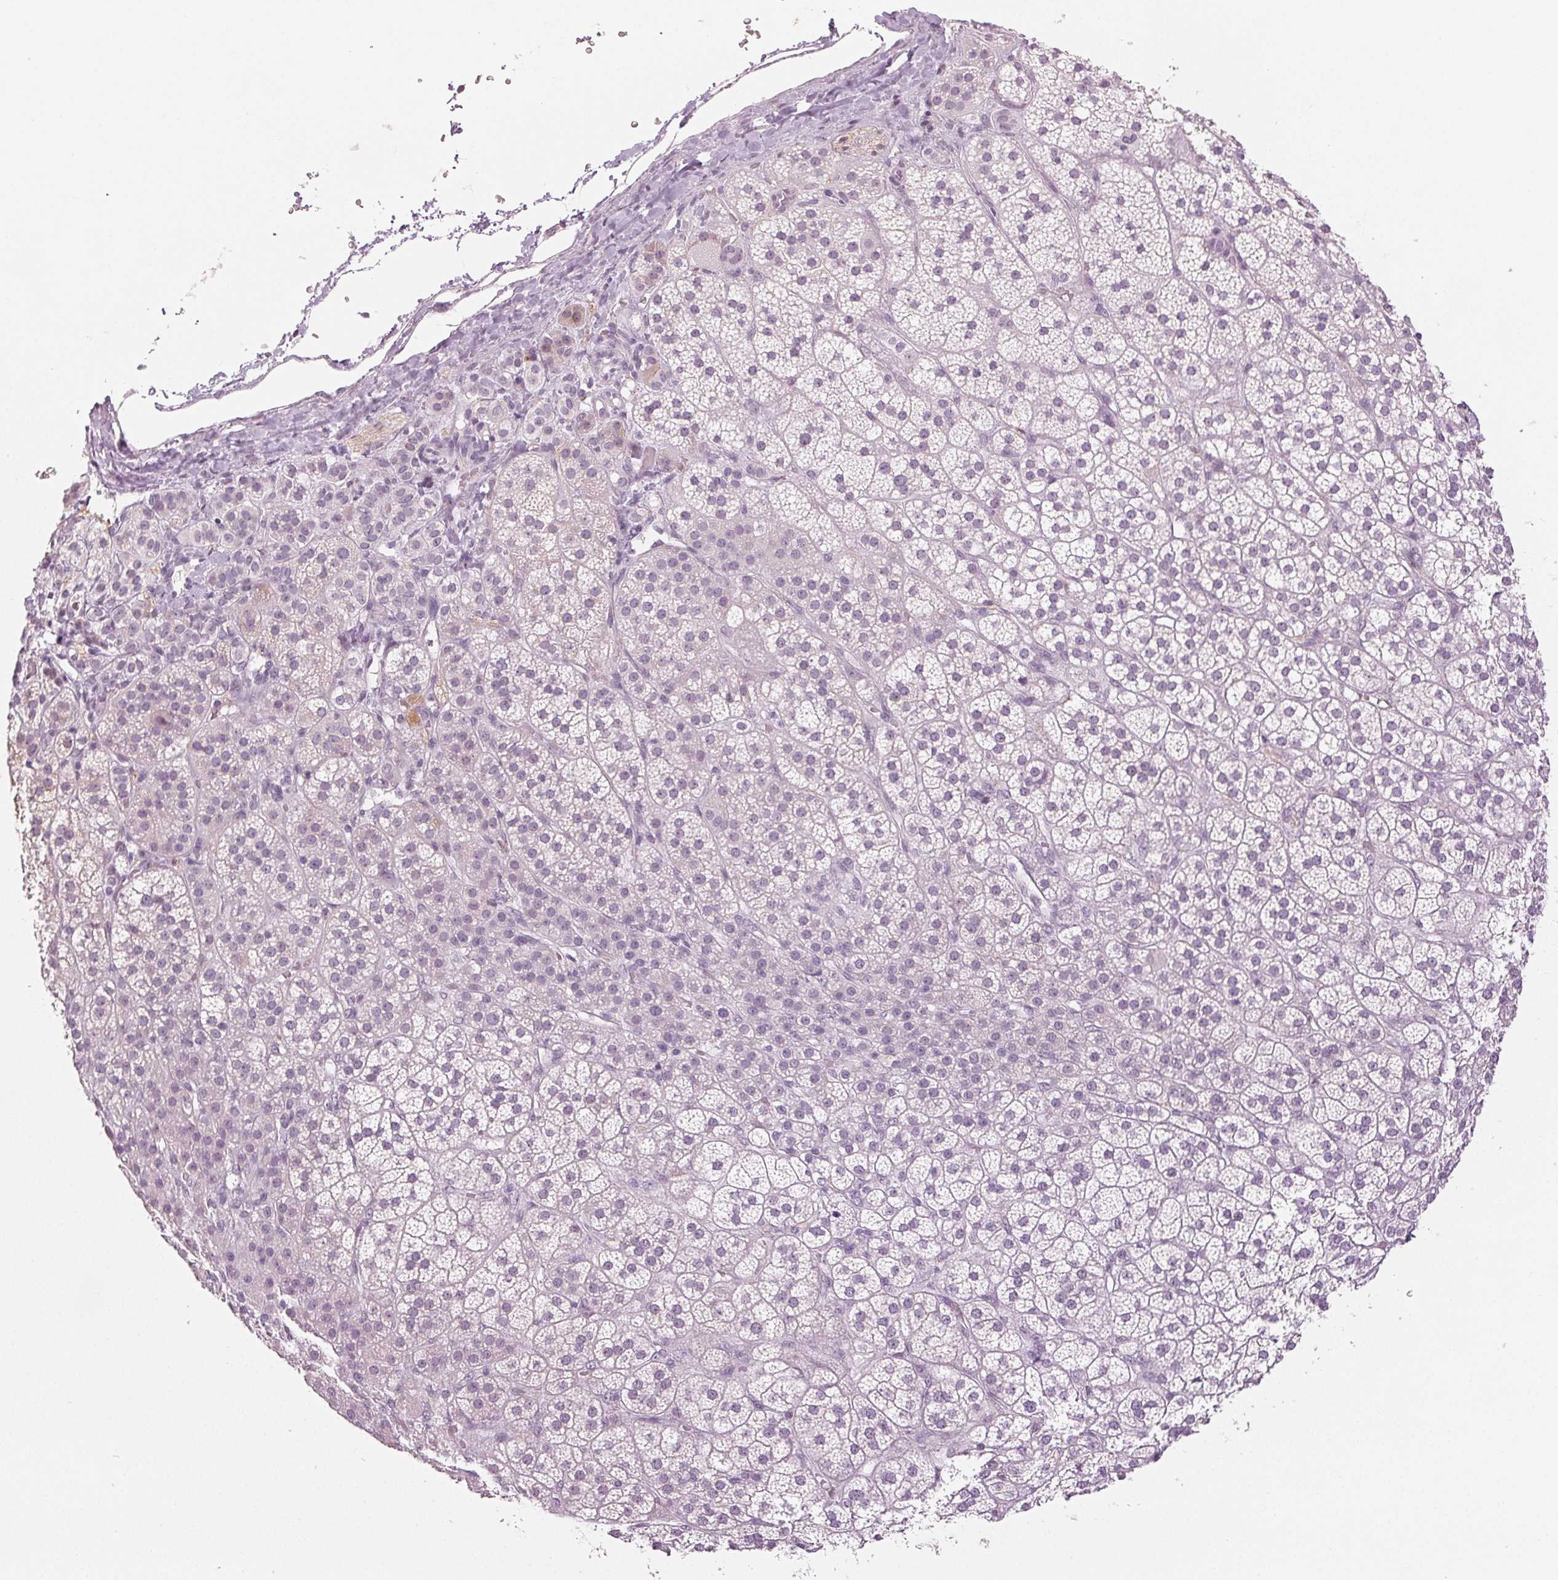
{"staining": {"intensity": "negative", "quantity": "none", "location": "none"}, "tissue": "adrenal gland", "cell_type": "Glandular cells", "image_type": "normal", "snomed": [{"axis": "morphology", "description": "Normal tissue, NOS"}, {"axis": "topography", "description": "Adrenal gland"}], "caption": "The immunohistochemistry (IHC) photomicrograph has no significant staining in glandular cells of adrenal gland. (DAB immunohistochemistry (IHC) with hematoxylin counter stain).", "gene": "DNAJC6", "patient": {"sex": "female", "age": 60}}